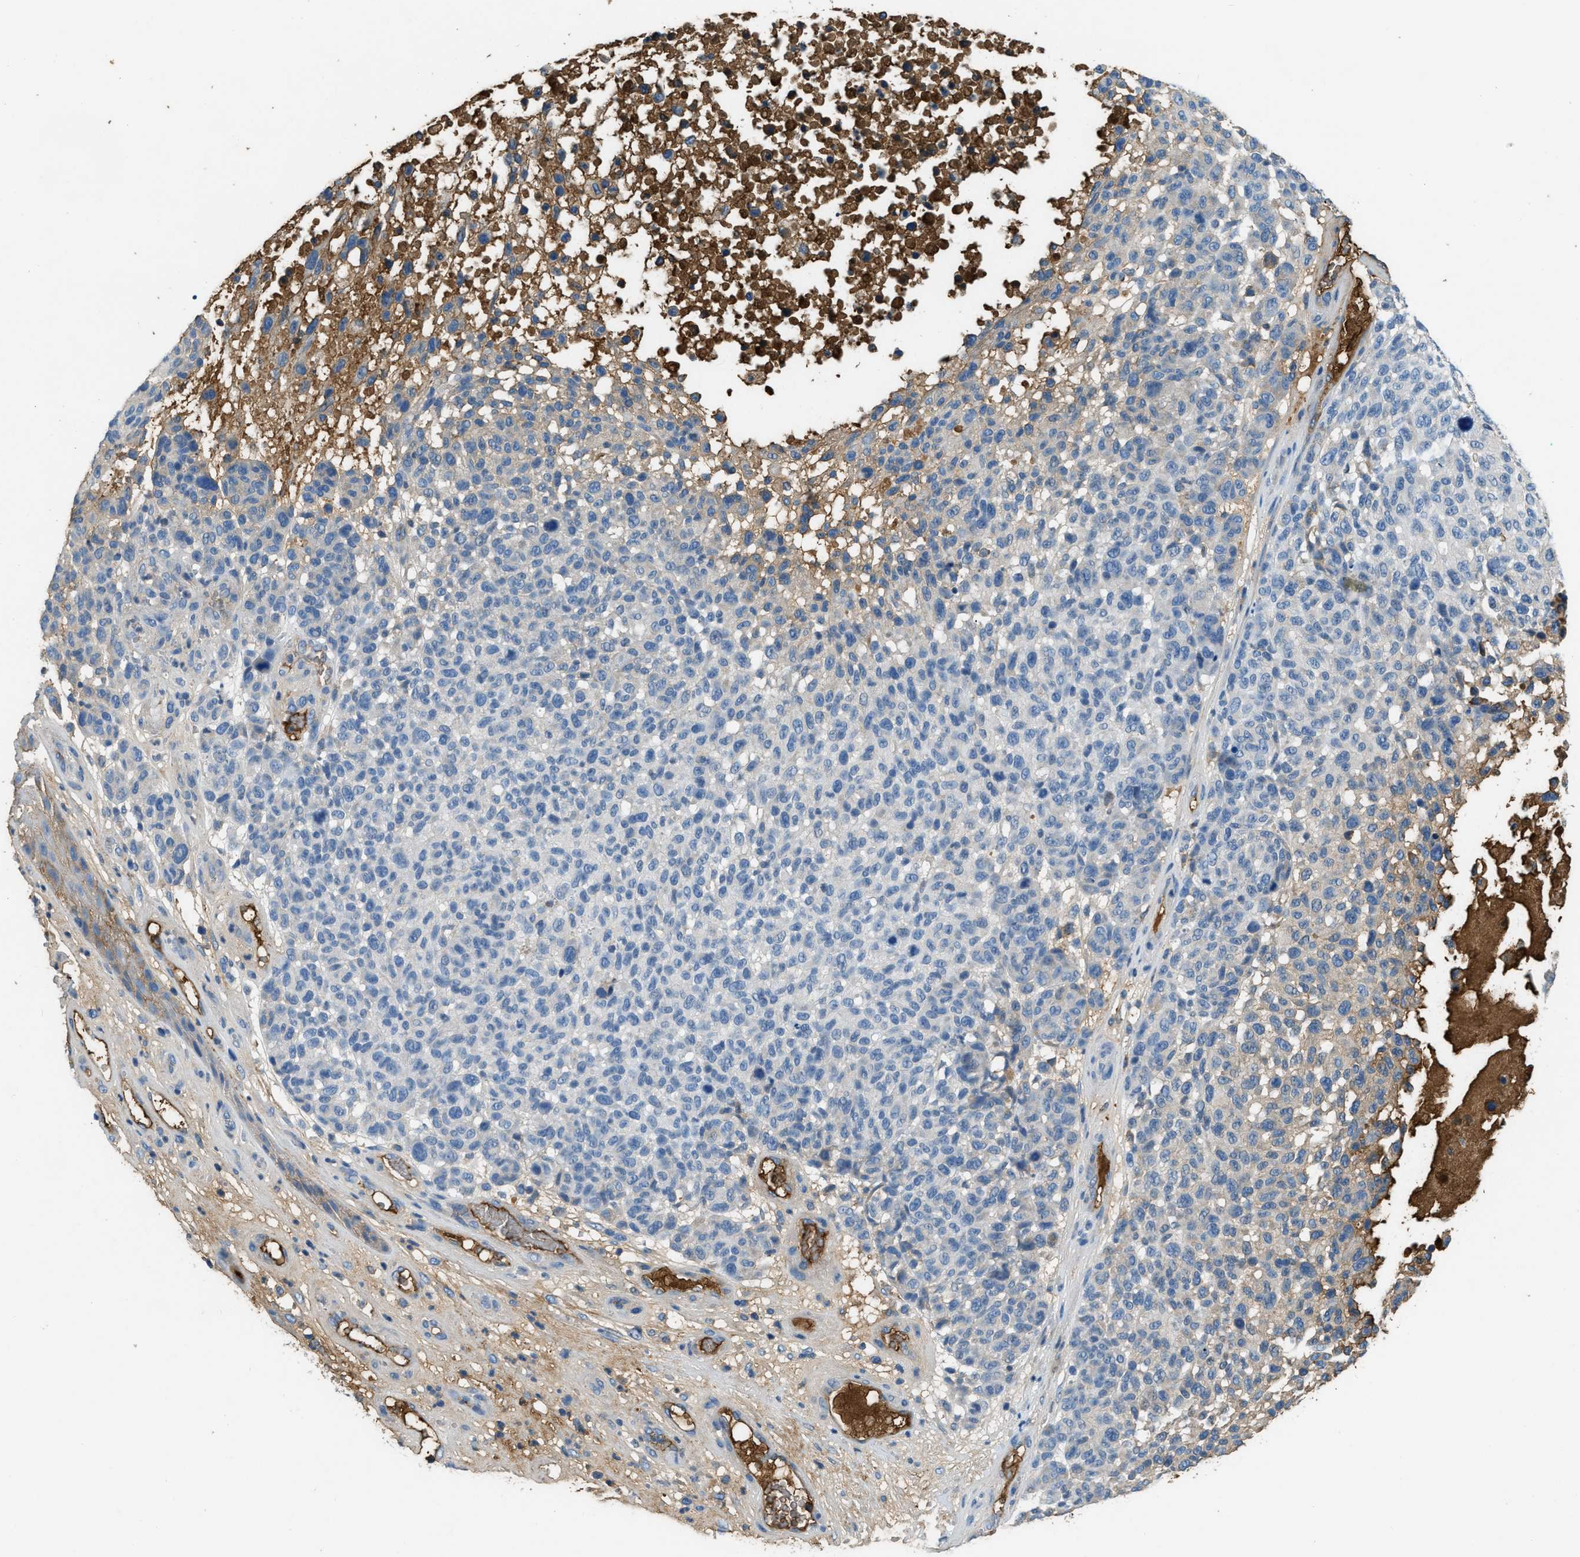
{"staining": {"intensity": "moderate", "quantity": "<25%", "location": "cytoplasmic/membranous"}, "tissue": "melanoma", "cell_type": "Tumor cells", "image_type": "cancer", "snomed": [{"axis": "morphology", "description": "Malignant melanoma, NOS"}, {"axis": "topography", "description": "Skin"}], "caption": "Immunohistochemical staining of human melanoma shows low levels of moderate cytoplasmic/membranous protein staining in about <25% of tumor cells.", "gene": "STC1", "patient": {"sex": "male", "age": 59}}